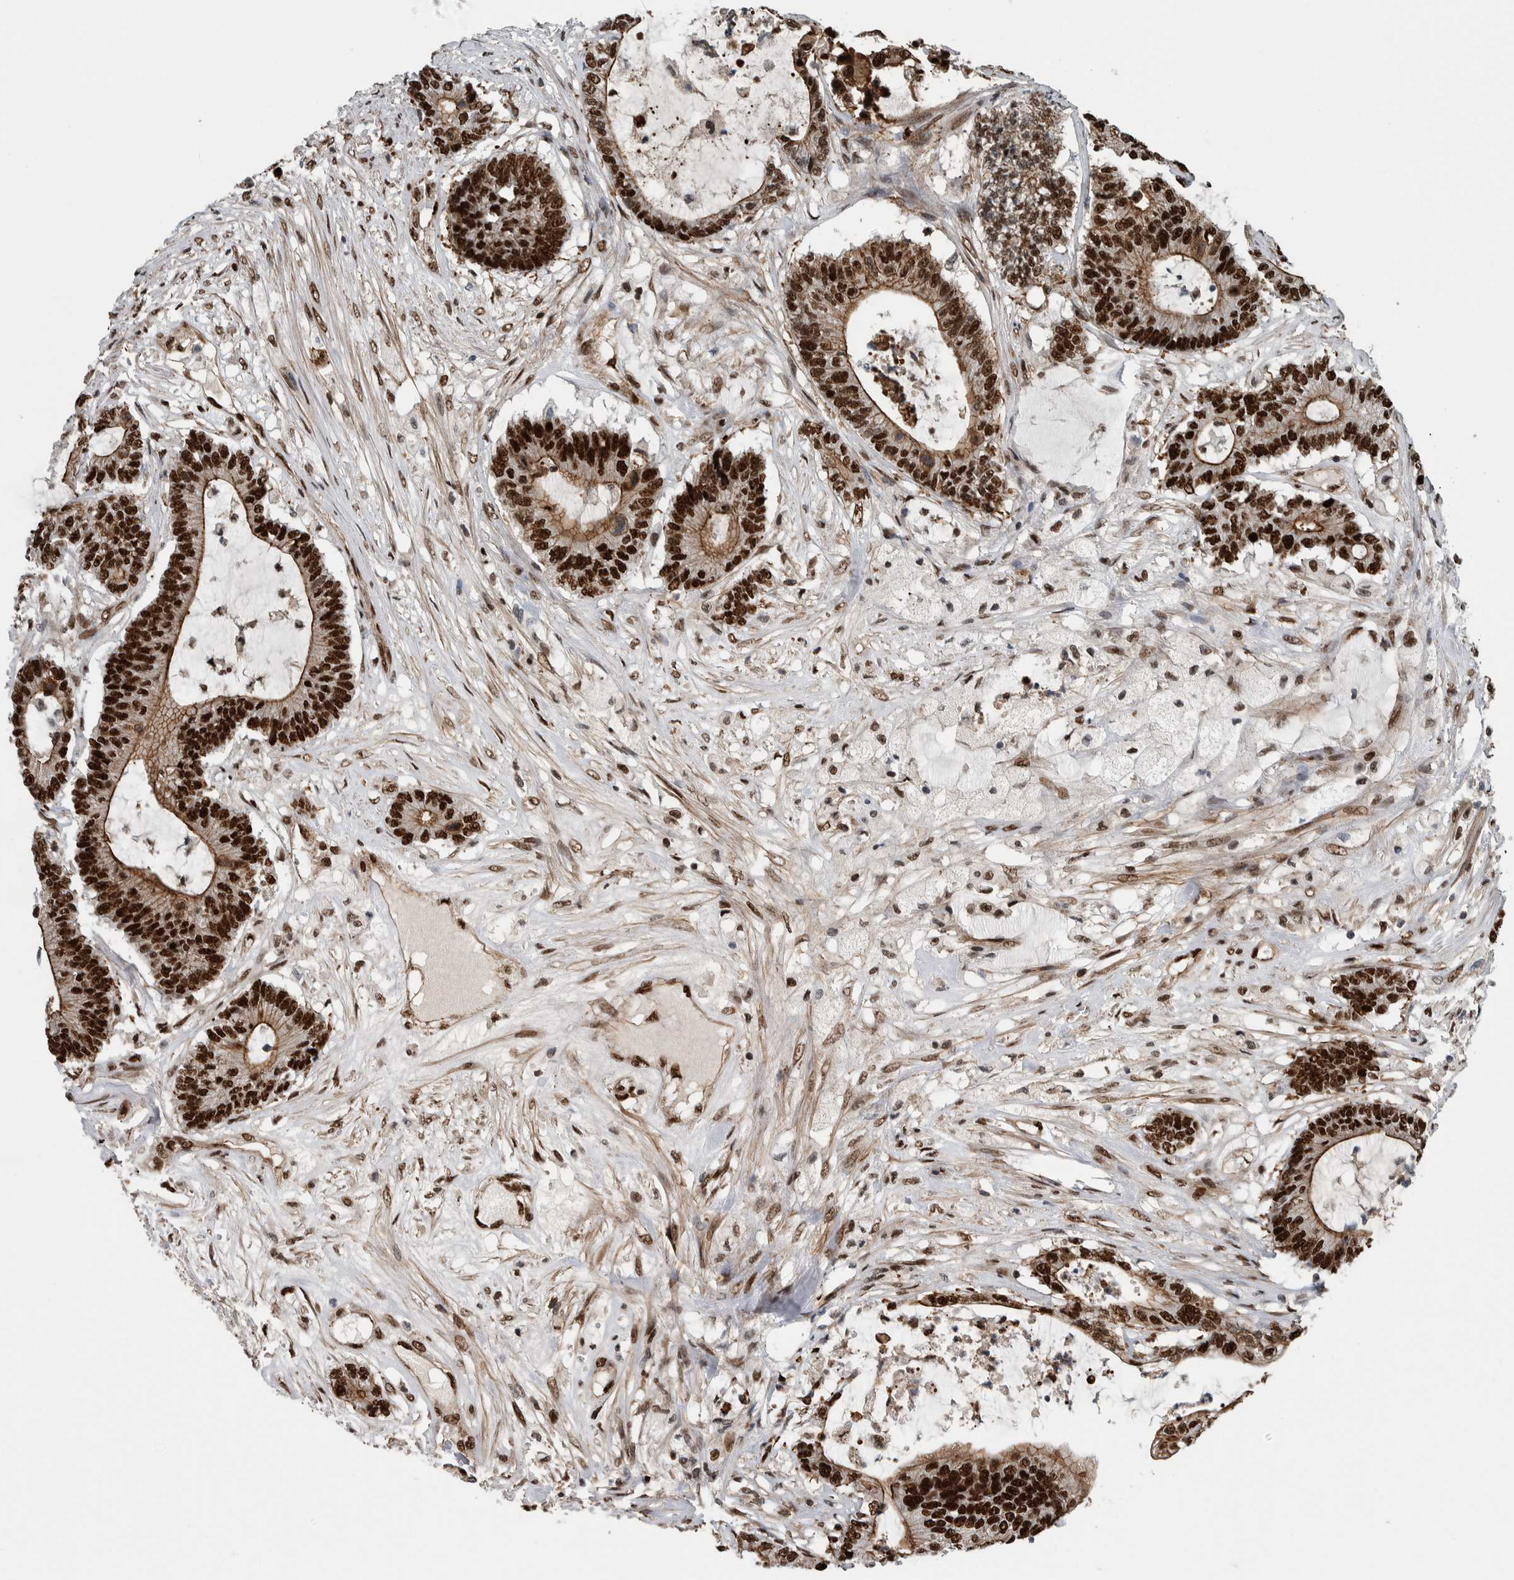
{"staining": {"intensity": "strong", "quantity": ">75%", "location": "nuclear"}, "tissue": "colorectal cancer", "cell_type": "Tumor cells", "image_type": "cancer", "snomed": [{"axis": "morphology", "description": "Adenocarcinoma, NOS"}, {"axis": "topography", "description": "Colon"}], "caption": "Immunohistochemical staining of adenocarcinoma (colorectal) reveals strong nuclear protein positivity in approximately >75% of tumor cells.", "gene": "FAM135B", "patient": {"sex": "female", "age": 84}}